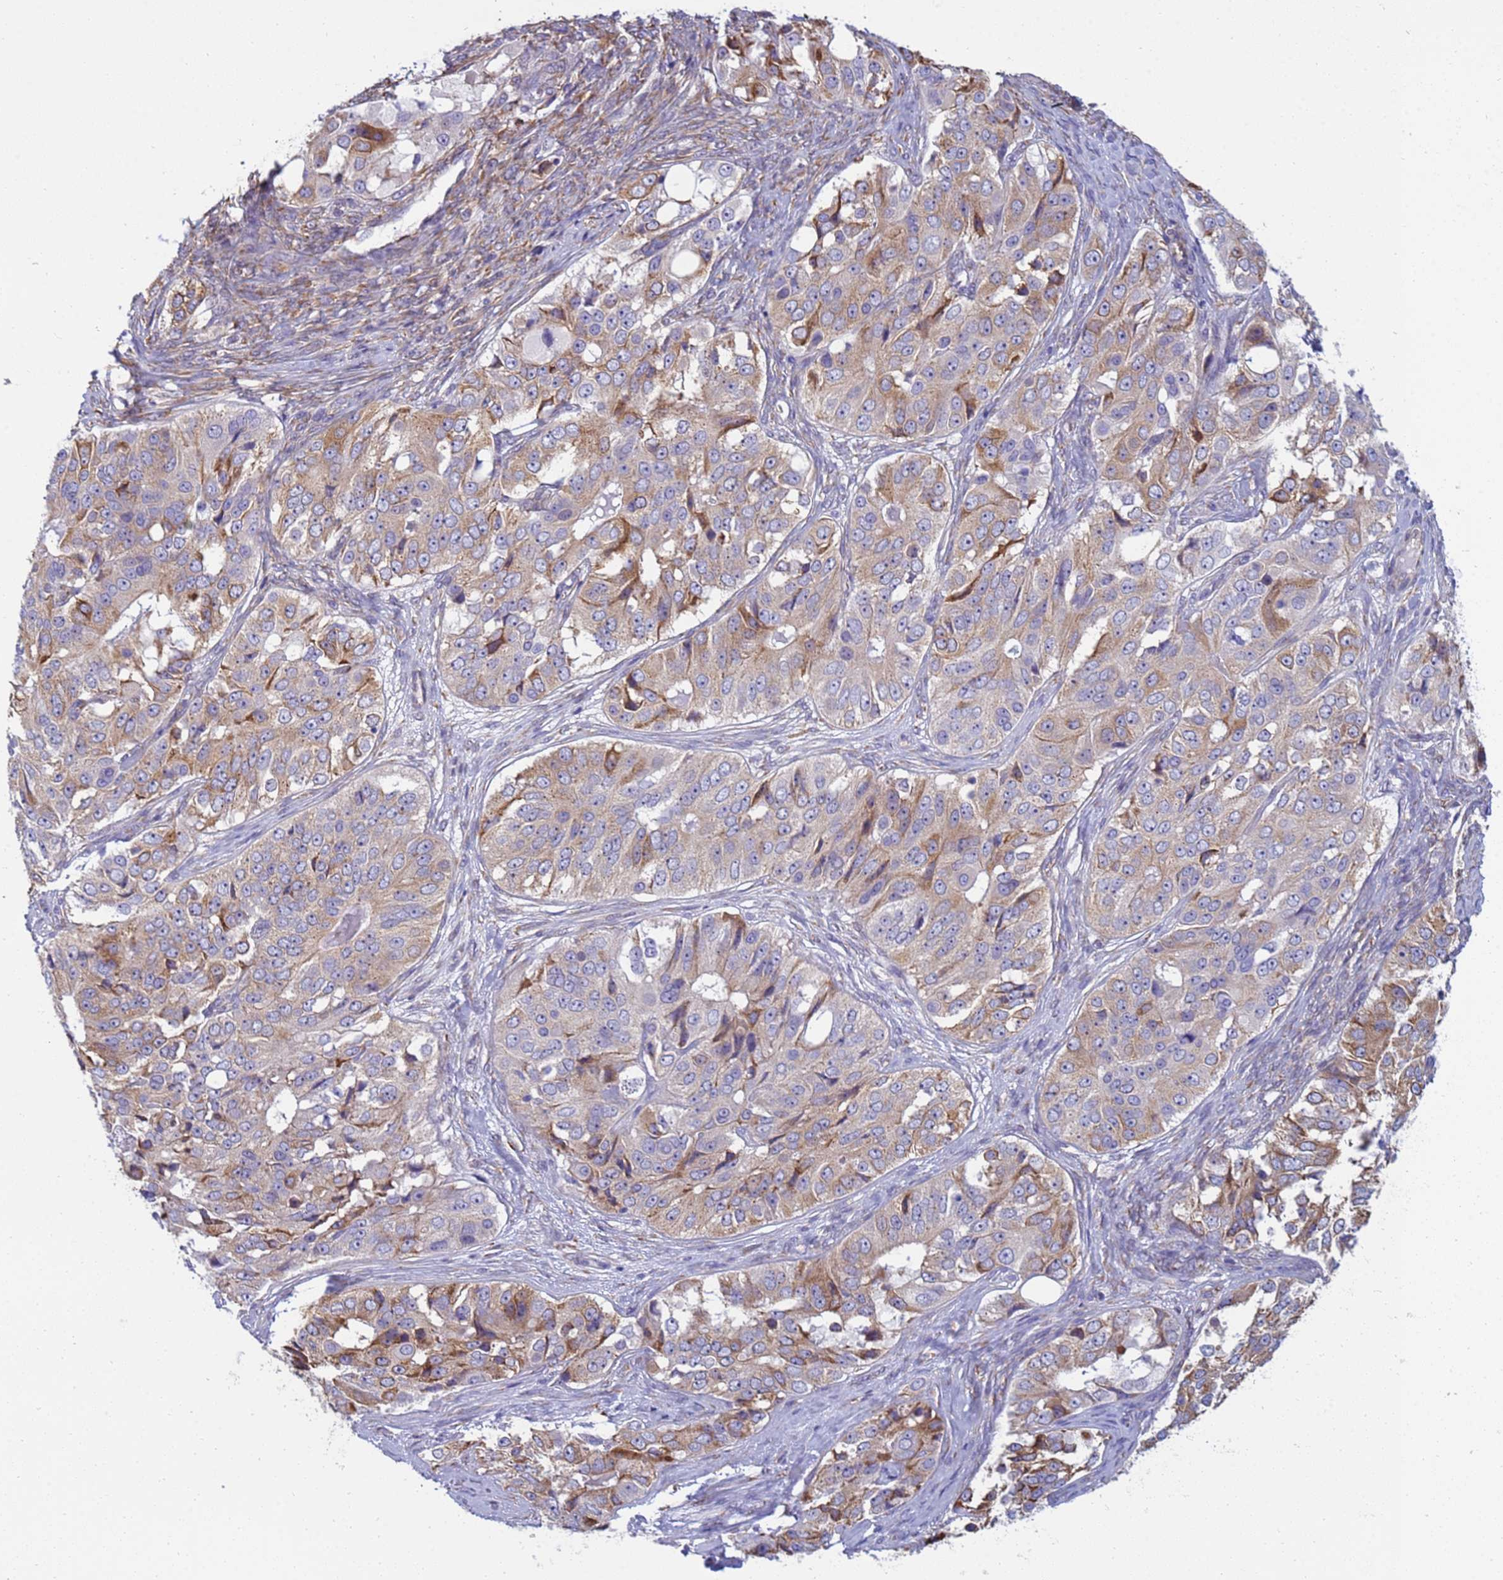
{"staining": {"intensity": "moderate", "quantity": "25%-75%", "location": "cytoplasmic/membranous"}, "tissue": "ovarian cancer", "cell_type": "Tumor cells", "image_type": "cancer", "snomed": [{"axis": "morphology", "description": "Carcinoma, endometroid"}, {"axis": "topography", "description": "Ovary"}], "caption": "Immunohistochemistry micrograph of neoplastic tissue: human endometroid carcinoma (ovarian) stained using immunohistochemistry (IHC) exhibits medium levels of moderate protein expression localized specifically in the cytoplasmic/membranous of tumor cells, appearing as a cytoplasmic/membranous brown color.", "gene": "TRPC6", "patient": {"sex": "female", "age": 51}}